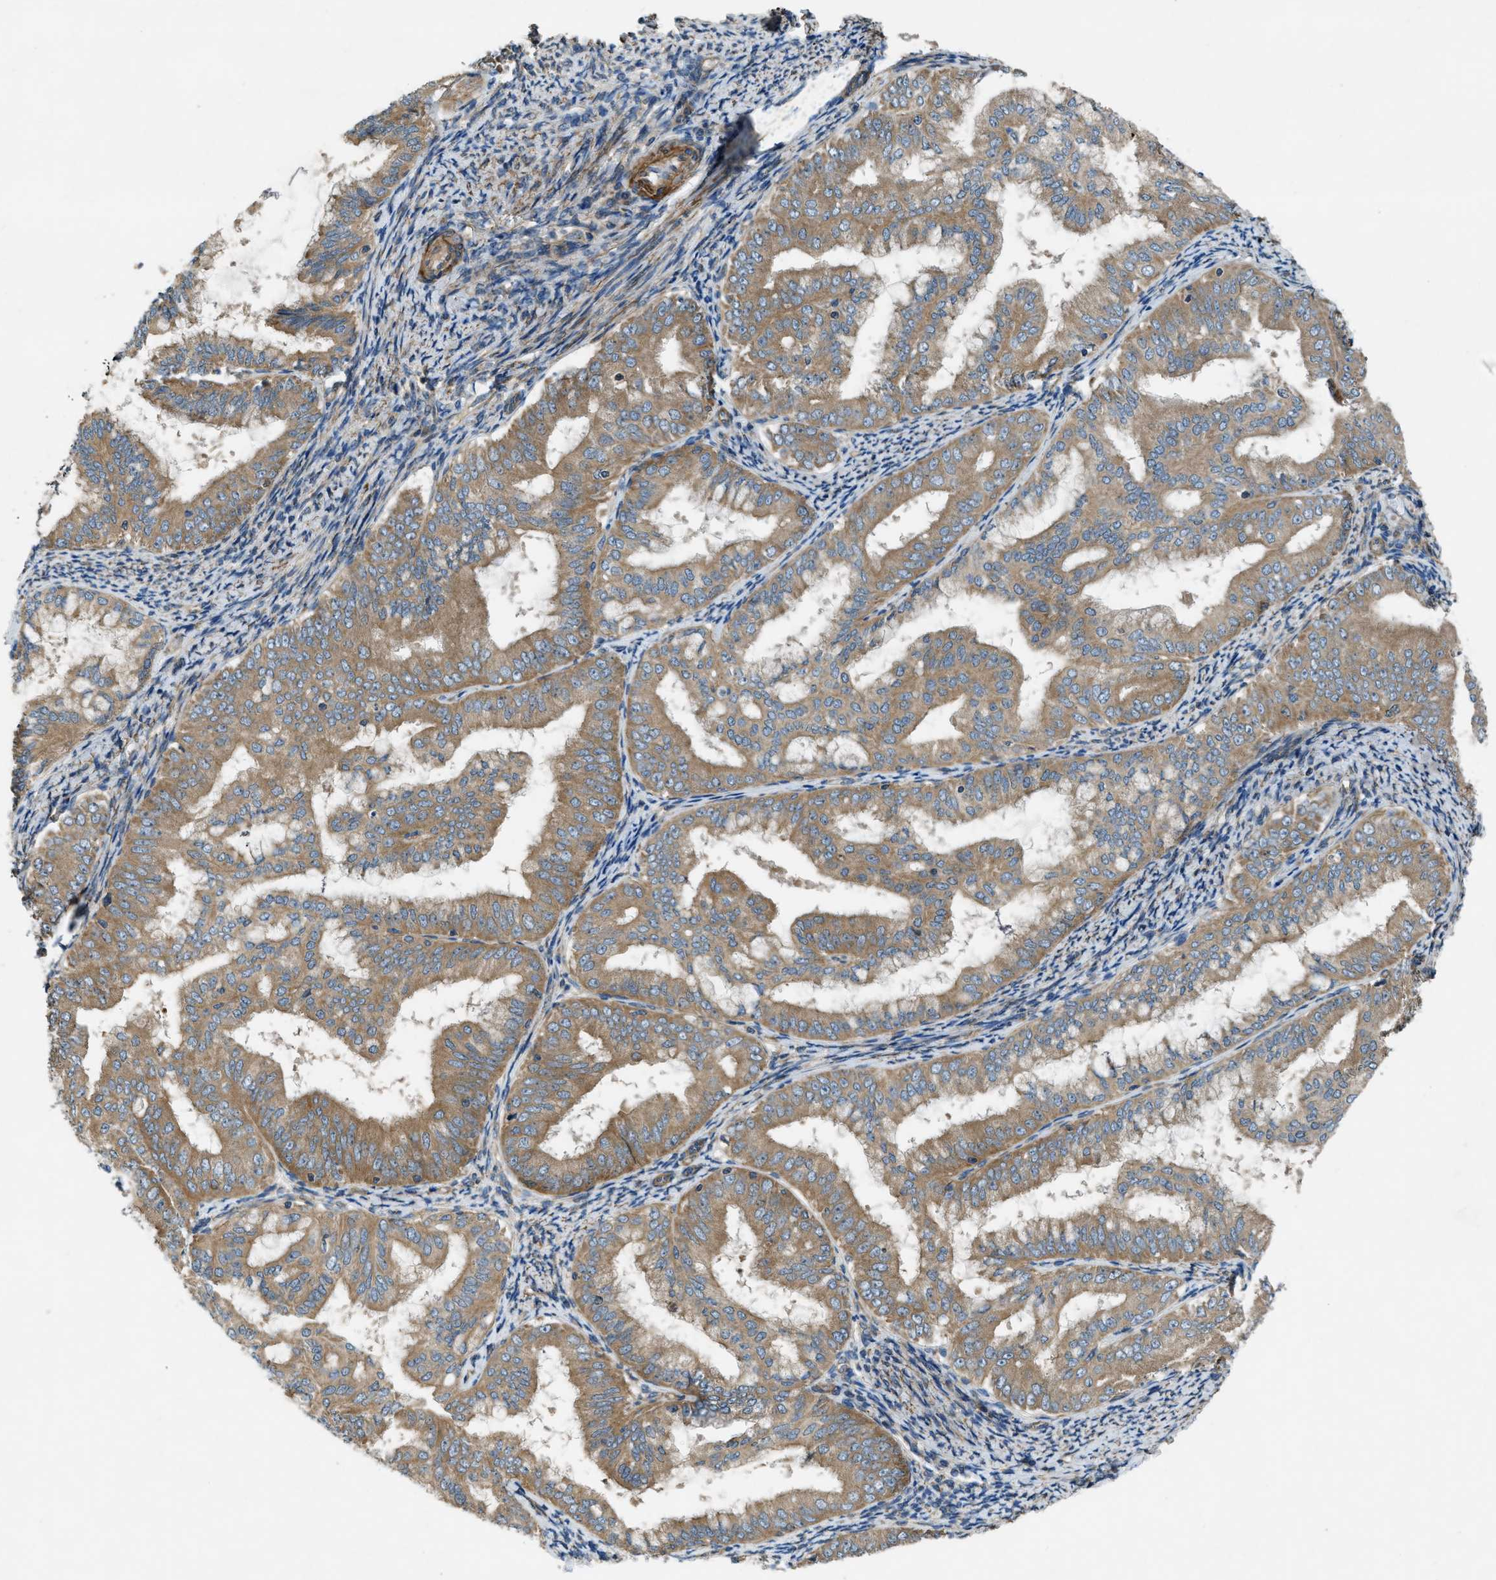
{"staining": {"intensity": "moderate", "quantity": ">75%", "location": "cytoplasmic/membranous"}, "tissue": "endometrial cancer", "cell_type": "Tumor cells", "image_type": "cancer", "snomed": [{"axis": "morphology", "description": "Adenocarcinoma, NOS"}, {"axis": "topography", "description": "Endometrium"}], "caption": "This is a histology image of immunohistochemistry (IHC) staining of adenocarcinoma (endometrial), which shows moderate positivity in the cytoplasmic/membranous of tumor cells.", "gene": "VEZT", "patient": {"sex": "female", "age": 63}}